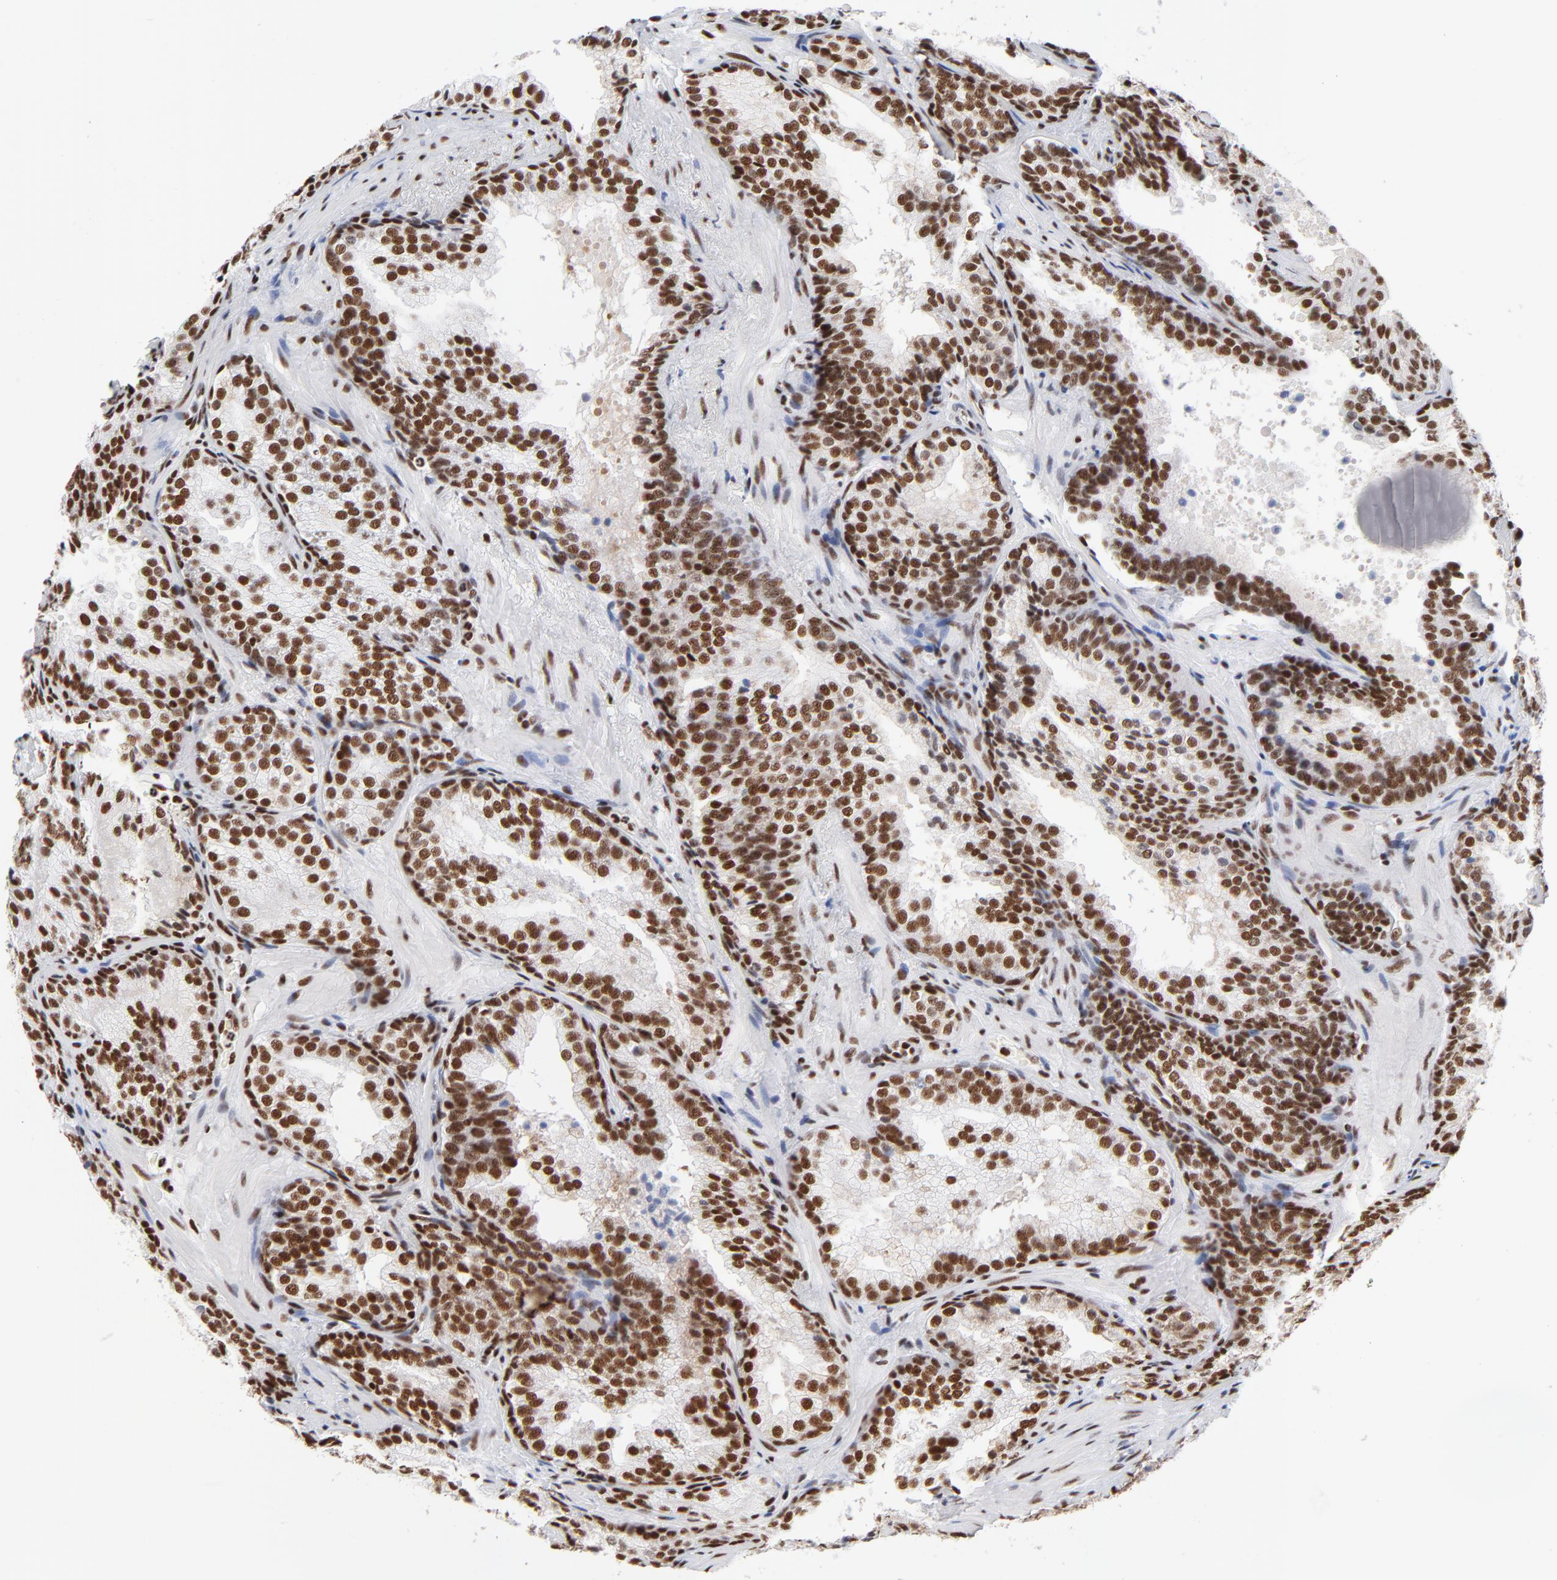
{"staining": {"intensity": "strong", "quantity": ">75%", "location": "cytoplasmic/membranous,nuclear"}, "tissue": "prostate cancer", "cell_type": "Tumor cells", "image_type": "cancer", "snomed": [{"axis": "morphology", "description": "Adenocarcinoma, Low grade"}, {"axis": "topography", "description": "Prostate"}], "caption": "The image demonstrates staining of prostate cancer, revealing strong cytoplasmic/membranous and nuclear protein staining (brown color) within tumor cells. Using DAB (3,3'-diaminobenzidine) (brown) and hematoxylin (blue) stains, captured at high magnification using brightfield microscopy.", "gene": "CREB1", "patient": {"sex": "male", "age": 69}}